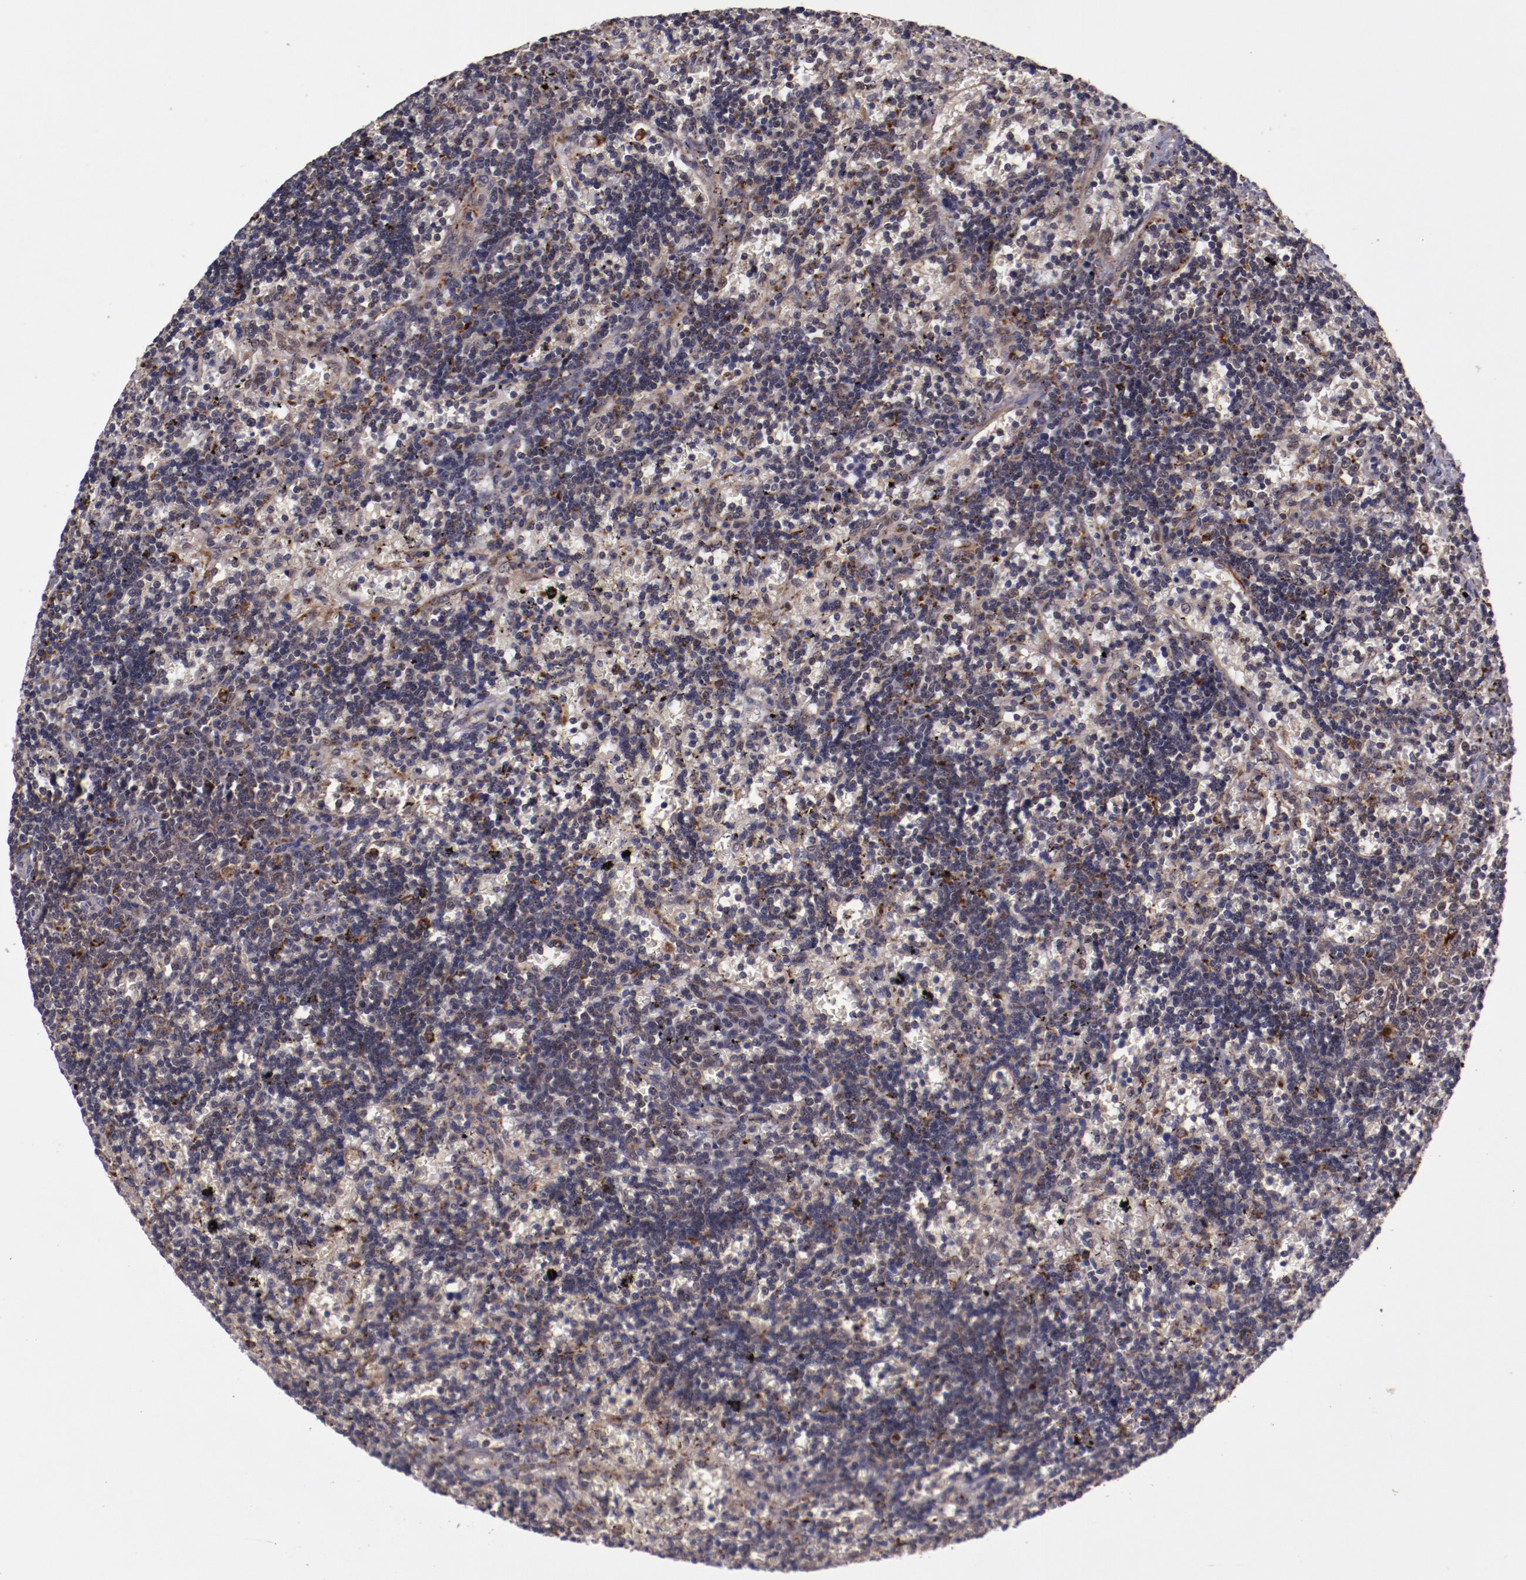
{"staining": {"intensity": "negative", "quantity": "none", "location": "none"}, "tissue": "lymphoma", "cell_type": "Tumor cells", "image_type": "cancer", "snomed": [{"axis": "morphology", "description": "Malignant lymphoma, non-Hodgkin's type, Low grade"}, {"axis": "topography", "description": "Spleen"}], "caption": "The photomicrograph demonstrates no staining of tumor cells in lymphoma.", "gene": "FTSJ1", "patient": {"sex": "male", "age": 60}}